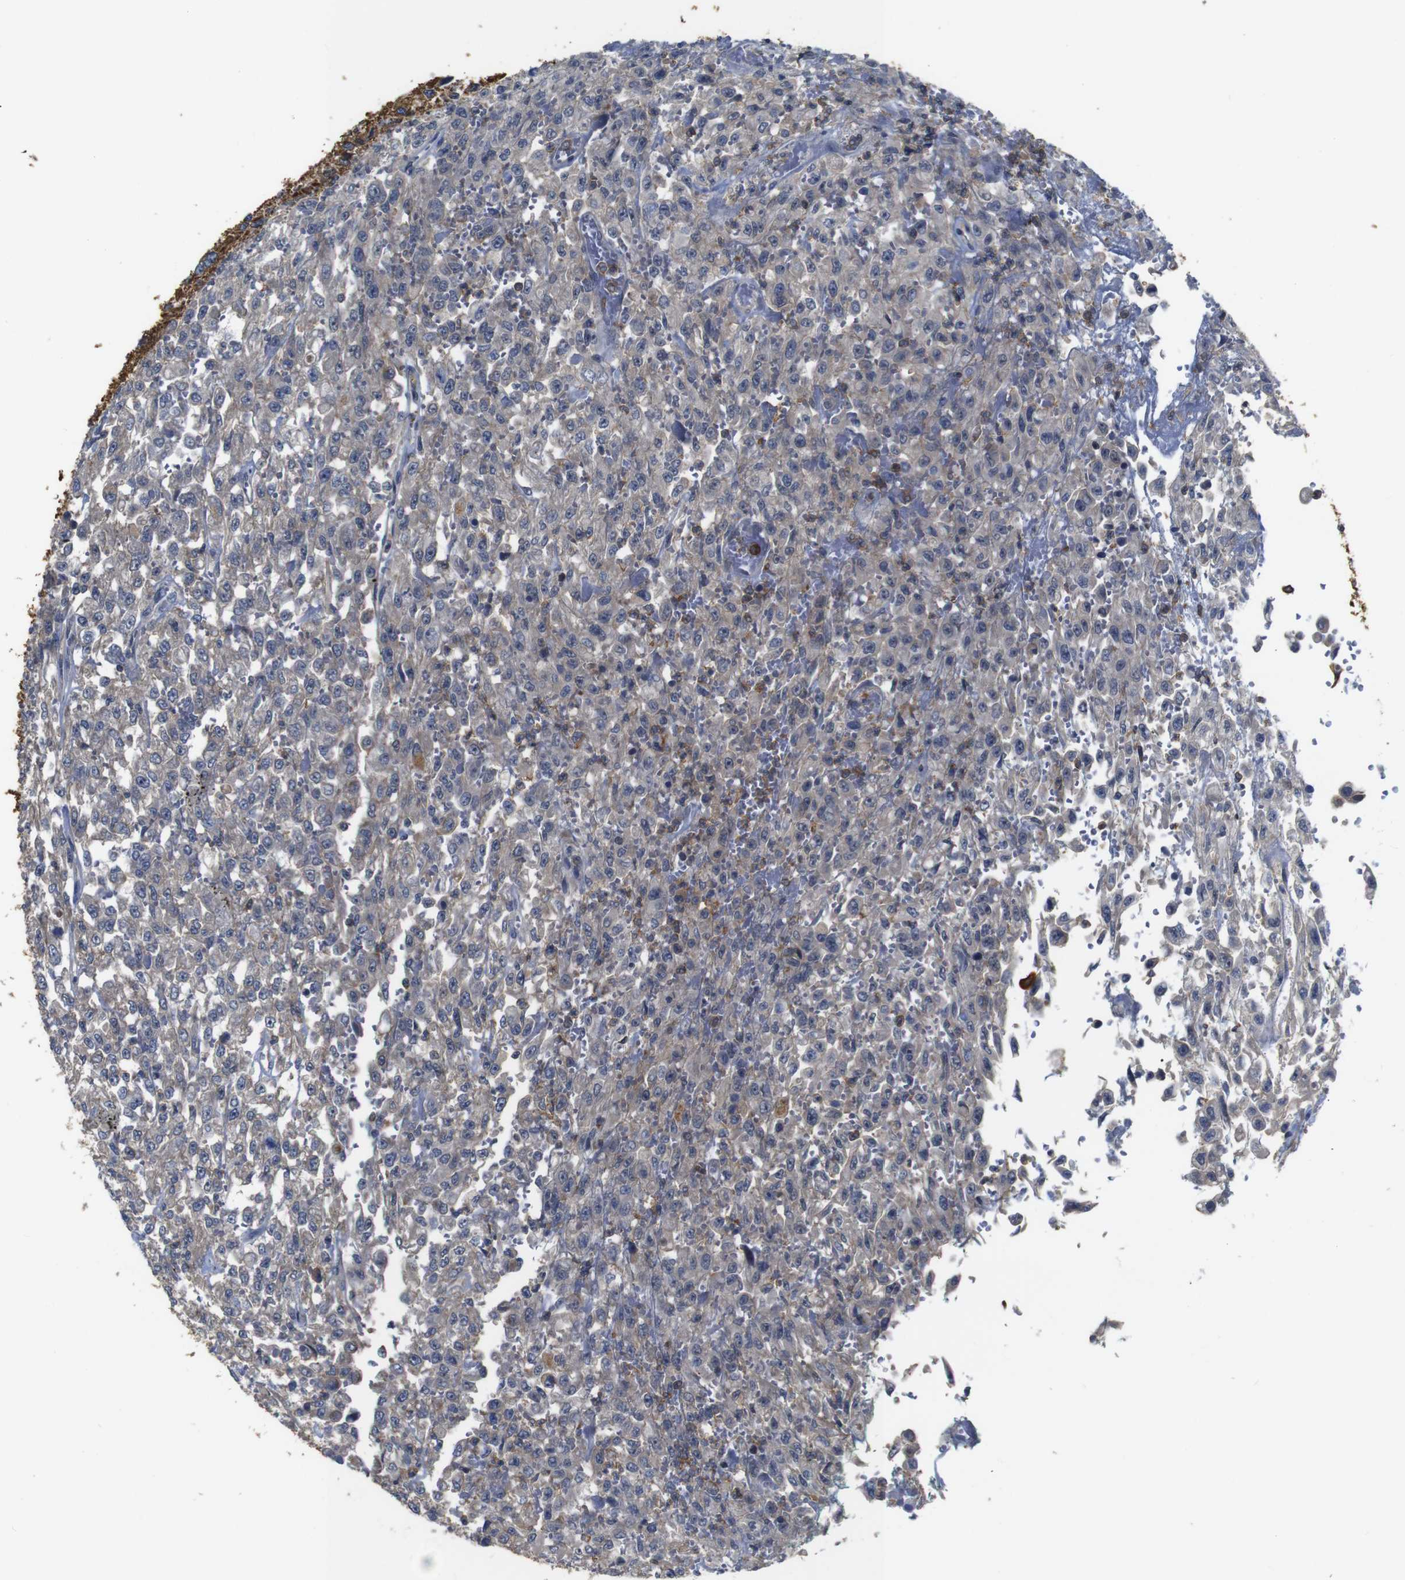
{"staining": {"intensity": "weak", "quantity": "<25%", "location": "cytoplasmic/membranous"}, "tissue": "urothelial cancer", "cell_type": "Tumor cells", "image_type": "cancer", "snomed": [{"axis": "morphology", "description": "Urothelial carcinoma, High grade"}, {"axis": "topography", "description": "Urinary bladder"}], "caption": "The IHC image has no significant positivity in tumor cells of urothelial cancer tissue.", "gene": "BRWD3", "patient": {"sex": "male", "age": 46}}